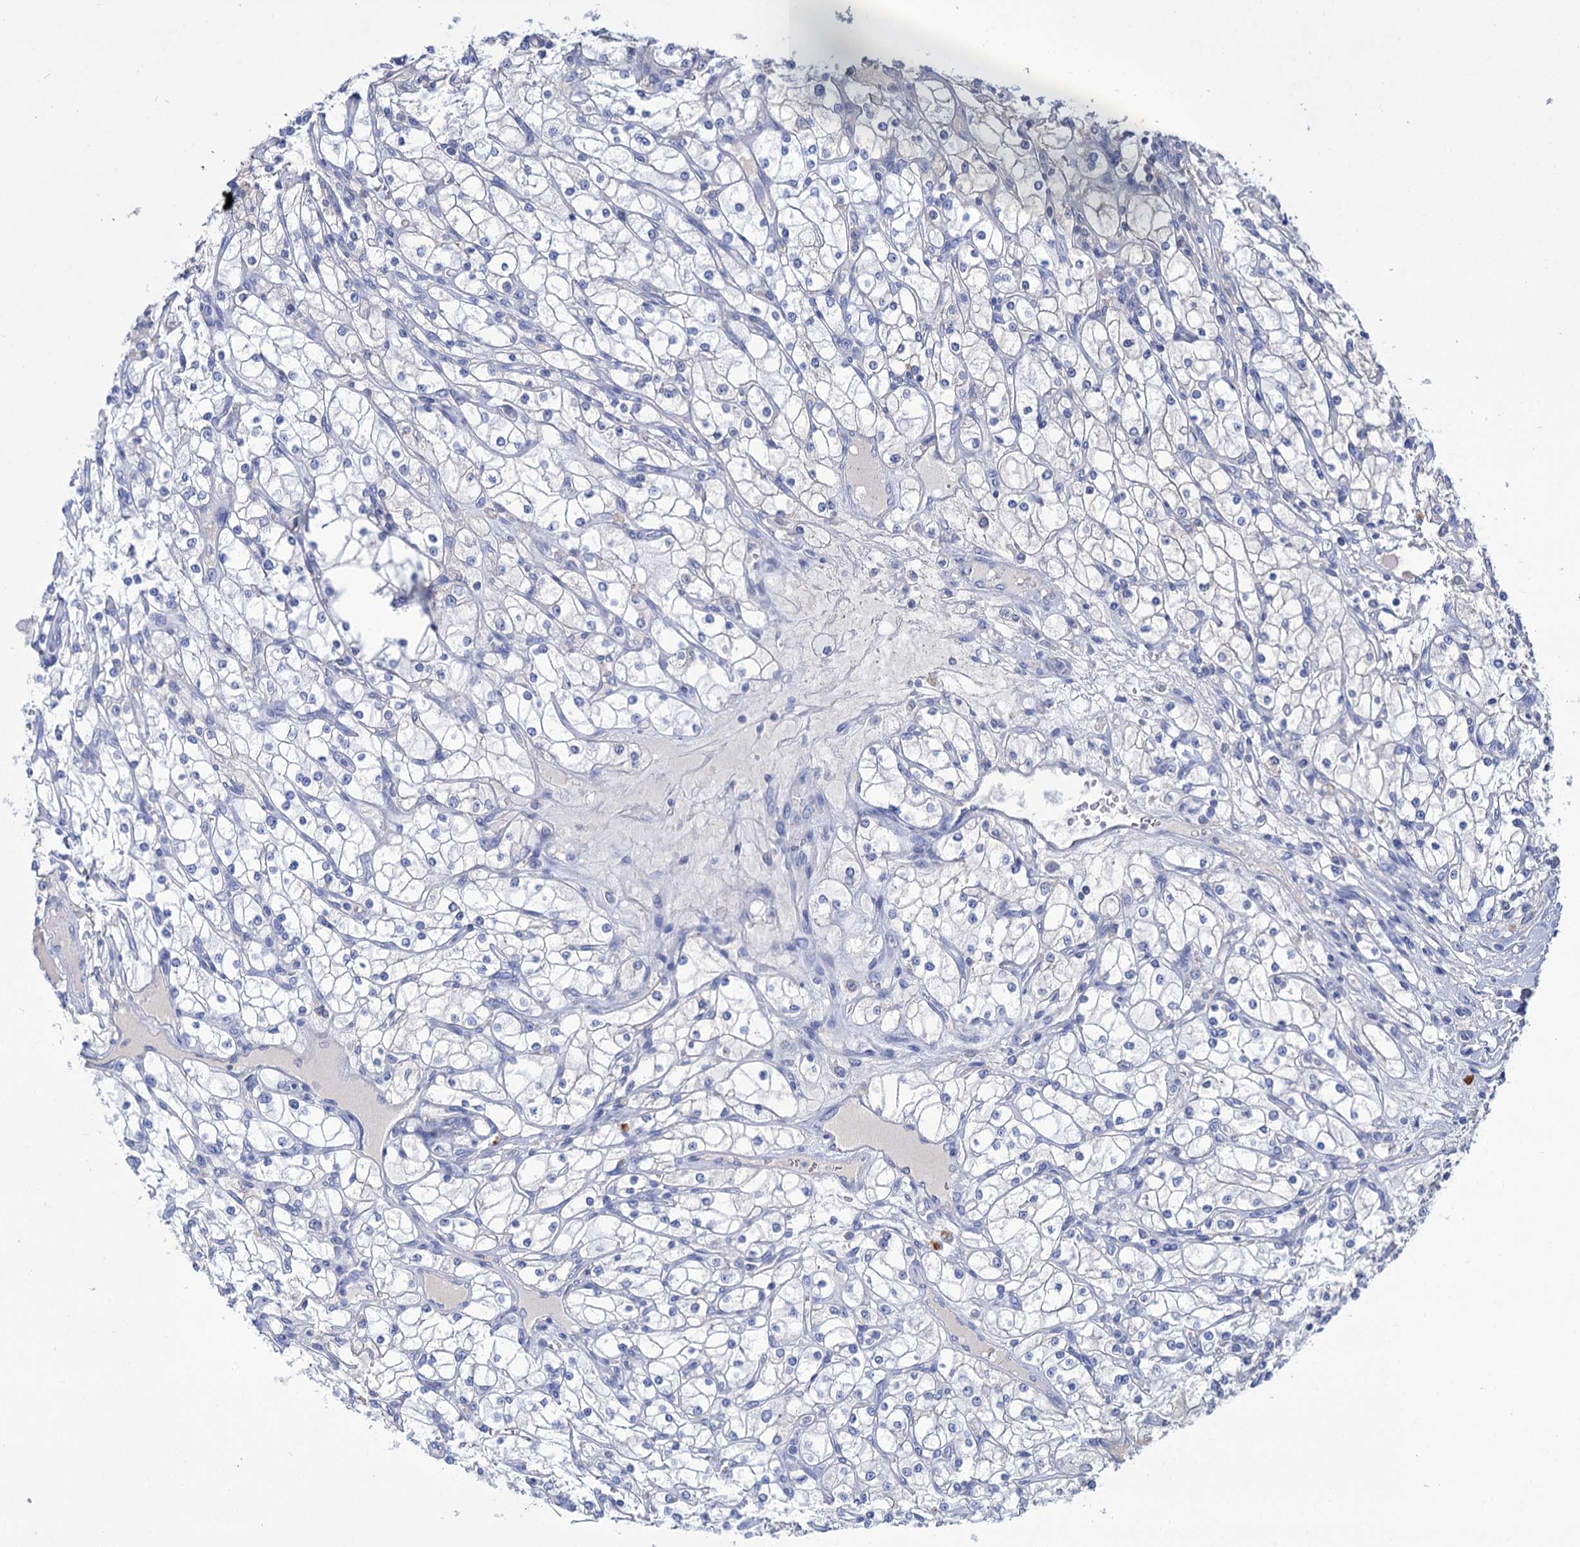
{"staining": {"intensity": "negative", "quantity": "none", "location": "none"}, "tissue": "renal cancer", "cell_type": "Tumor cells", "image_type": "cancer", "snomed": [{"axis": "morphology", "description": "Adenocarcinoma, NOS"}, {"axis": "topography", "description": "Kidney"}], "caption": "High power microscopy micrograph of an immunohistochemistry (IHC) photomicrograph of renal cancer, revealing no significant staining in tumor cells.", "gene": "FBXW12", "patient": {"sex": "male", "age": 80}}